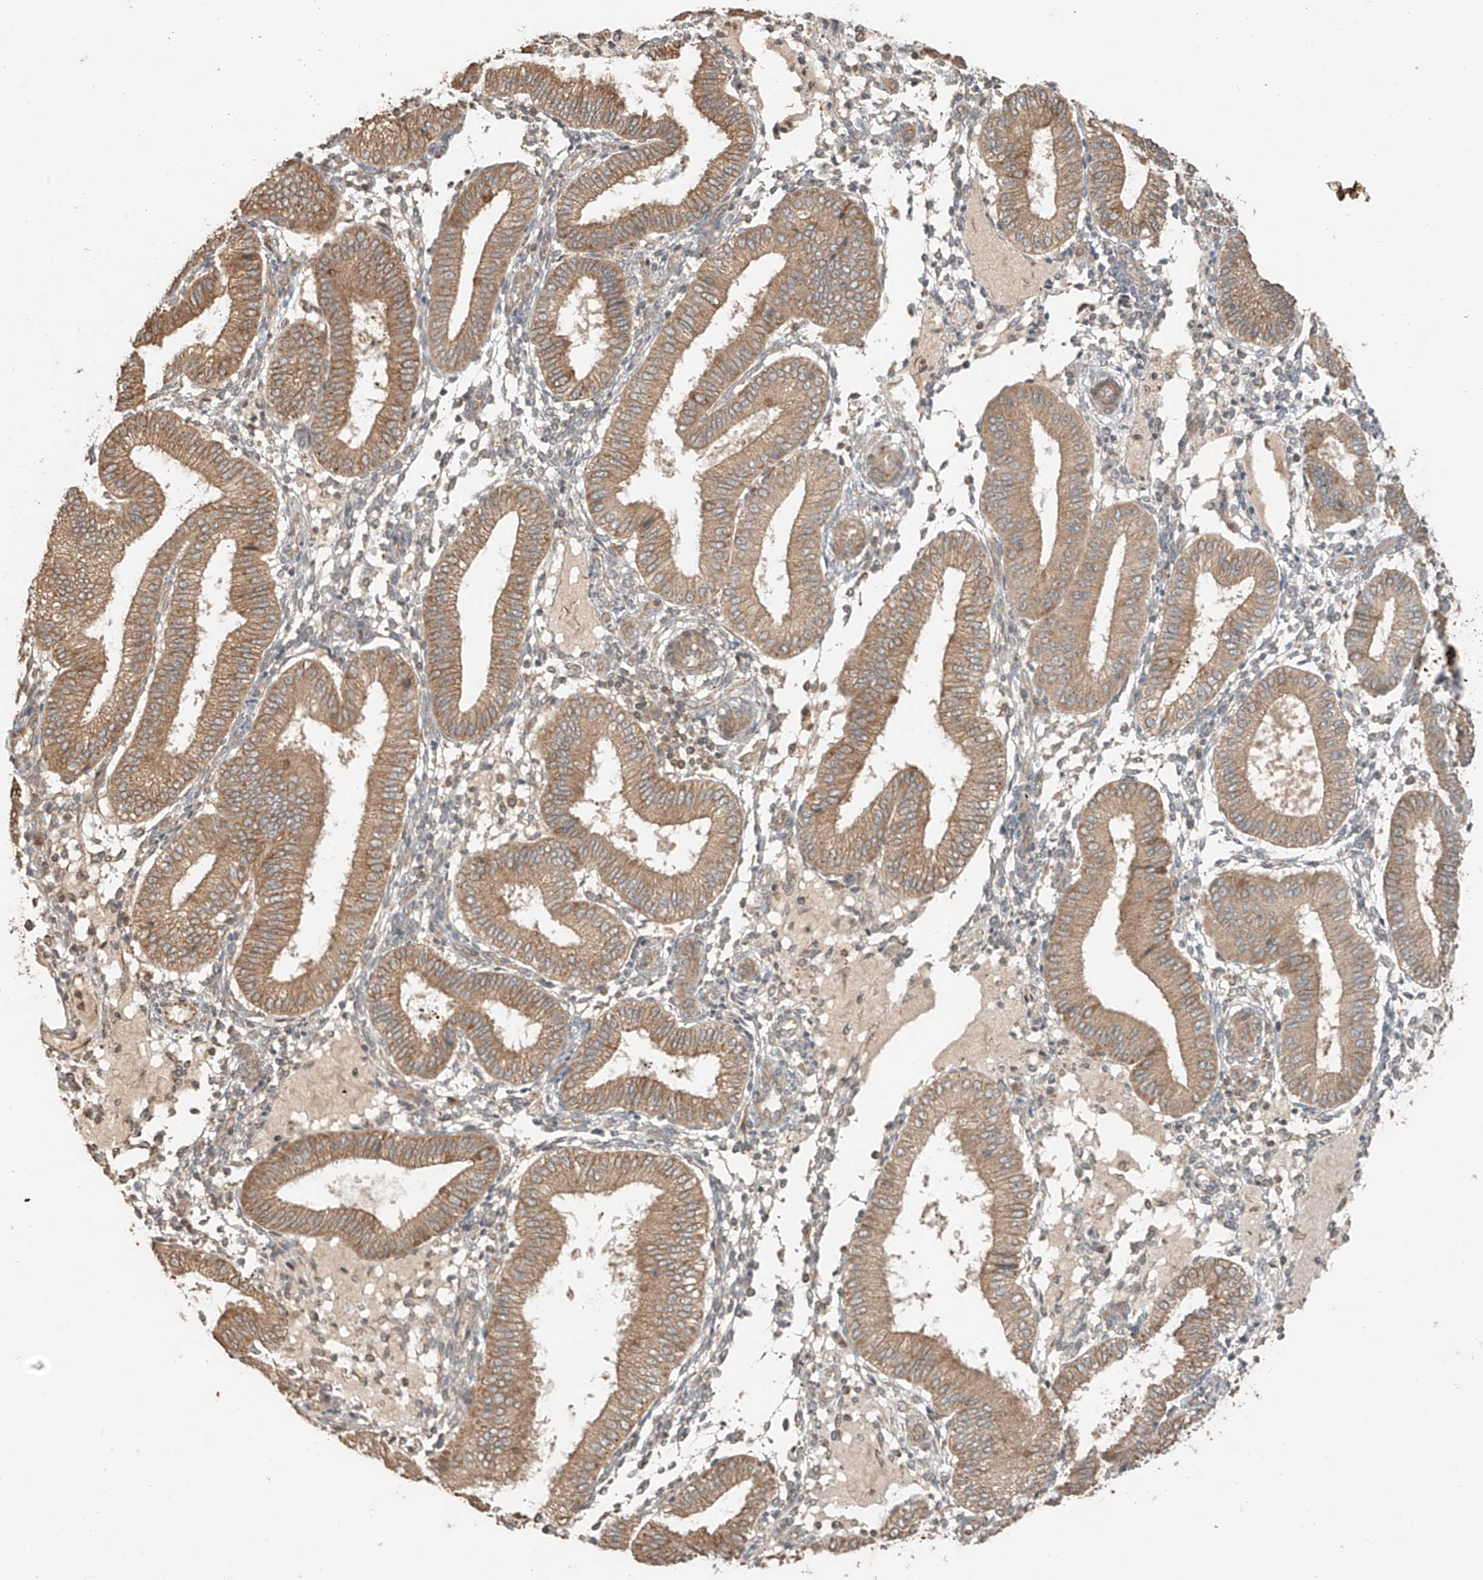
{"staining": {"intensity": "negative", "quantity": "none", "location": "none"}, "tissue": "endometrium", "cell_type": "Cells in endometrial stroma", "image_type": "normal", "snomed": [{"axis": "morphology", "description": "Normal tissue, NOS"}, {"axis": "topography", "description": "Endometrium"}], "caption": "IHC photomicrograph of unremarkable human endometrium stained for a protein (brown), which reveals no positivity in cells in endometrial stroma.", "gene": "ANKZF1", "patient": {"sex": "female", "age": 39}}